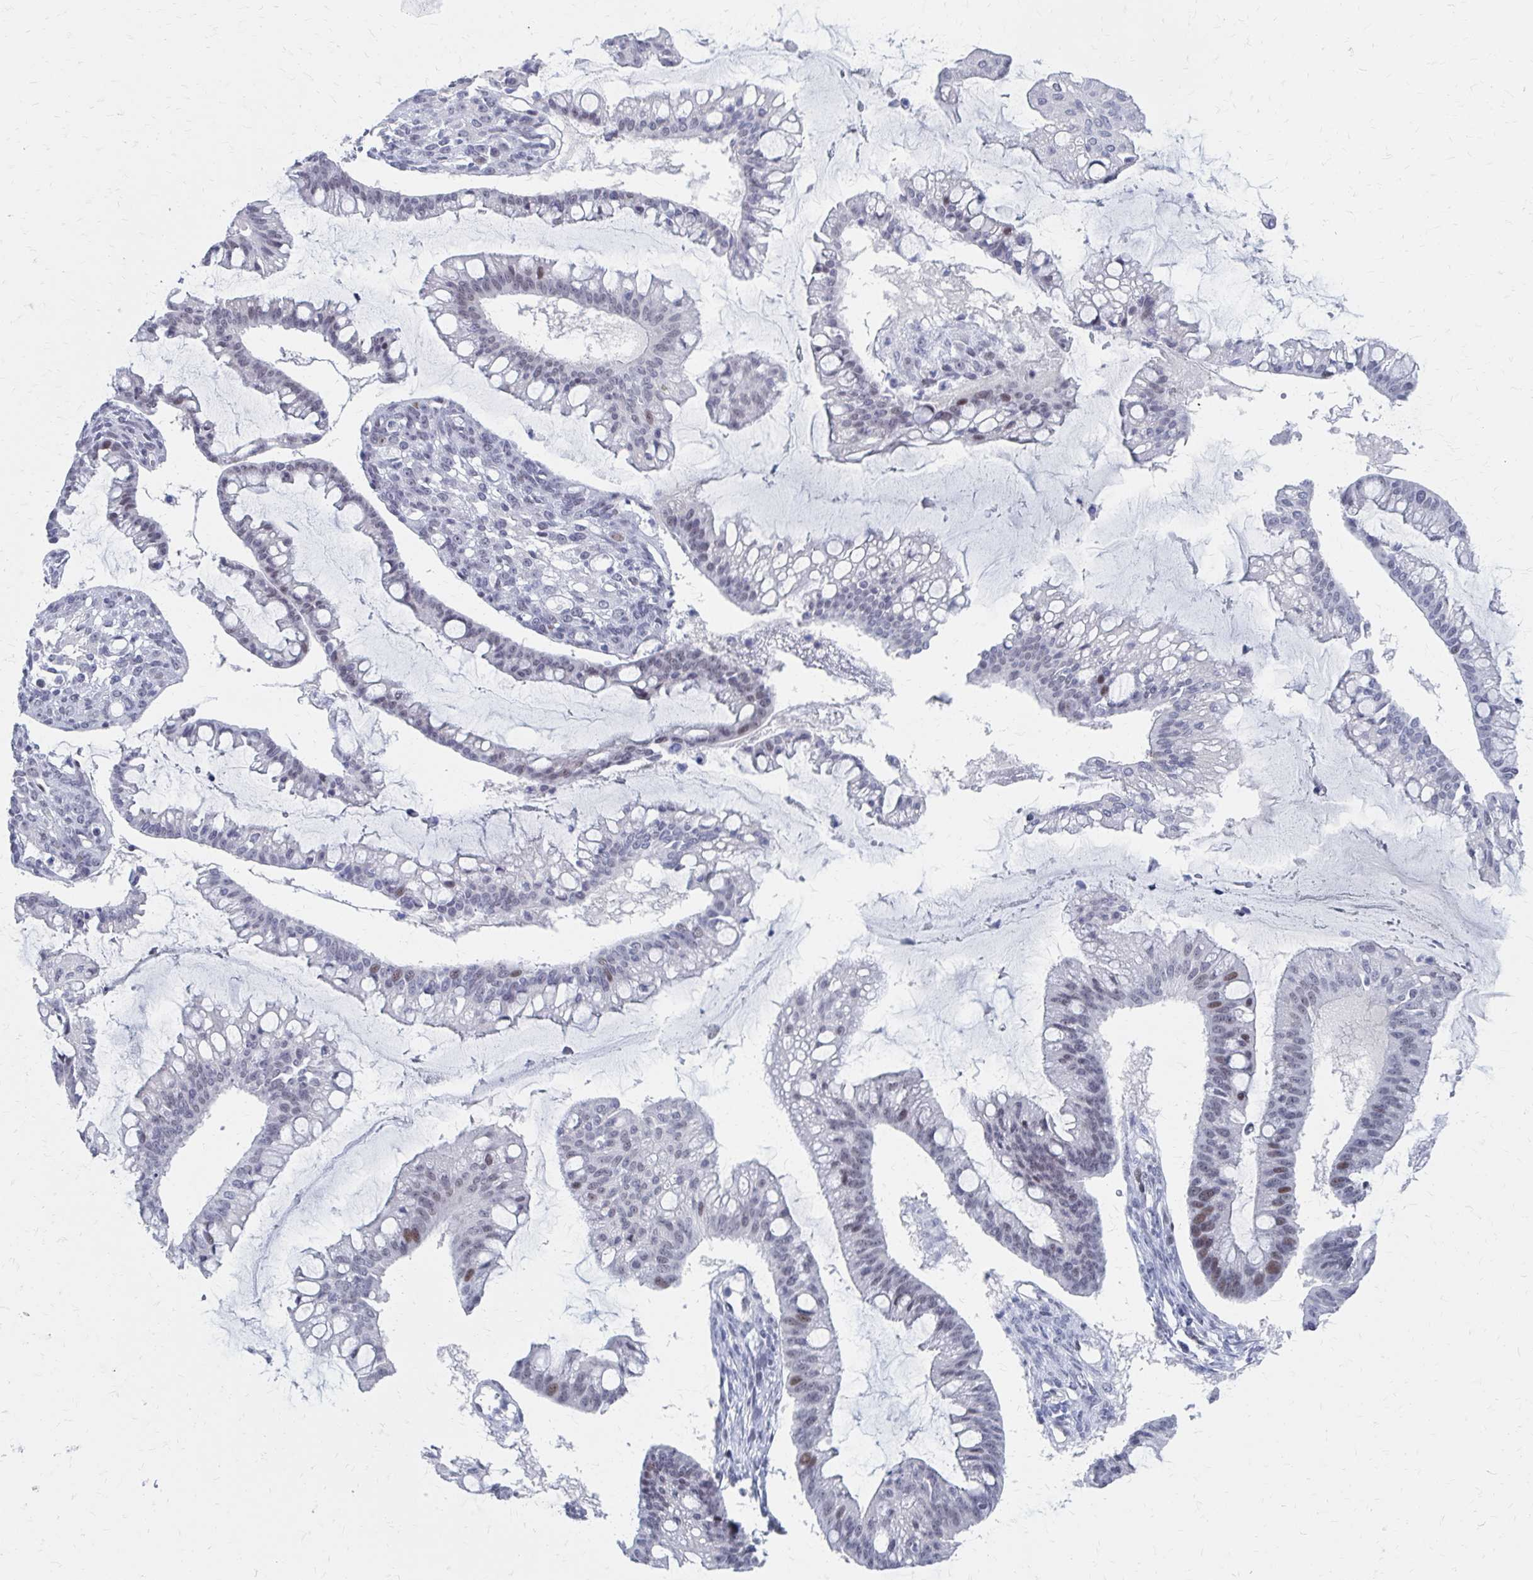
{"staining": {"intensity": "moderate", "quantity": "<25%", "location": "nuclear"}, "tissue": "ovarian cancer", "cell_type": "Tumor cells", "image_type": "cancer", "snomed": [{"axis": "morphology", "description": "Cystadenocarcinoma, mucinous, NOS"}, {"axis": "topography", "description": "Ovary"}], "caption": "IHC image of neoplastic tissue: ovarian cancer stained using immunohistochemistry (IHC) demonstrates low levels of moderate protein expression localized specifically in the nuclear of tumor cells, appearing as a nuclear brown color.", "gene": "CDIN1", "patient": {"sex": "female", "age": 73}}